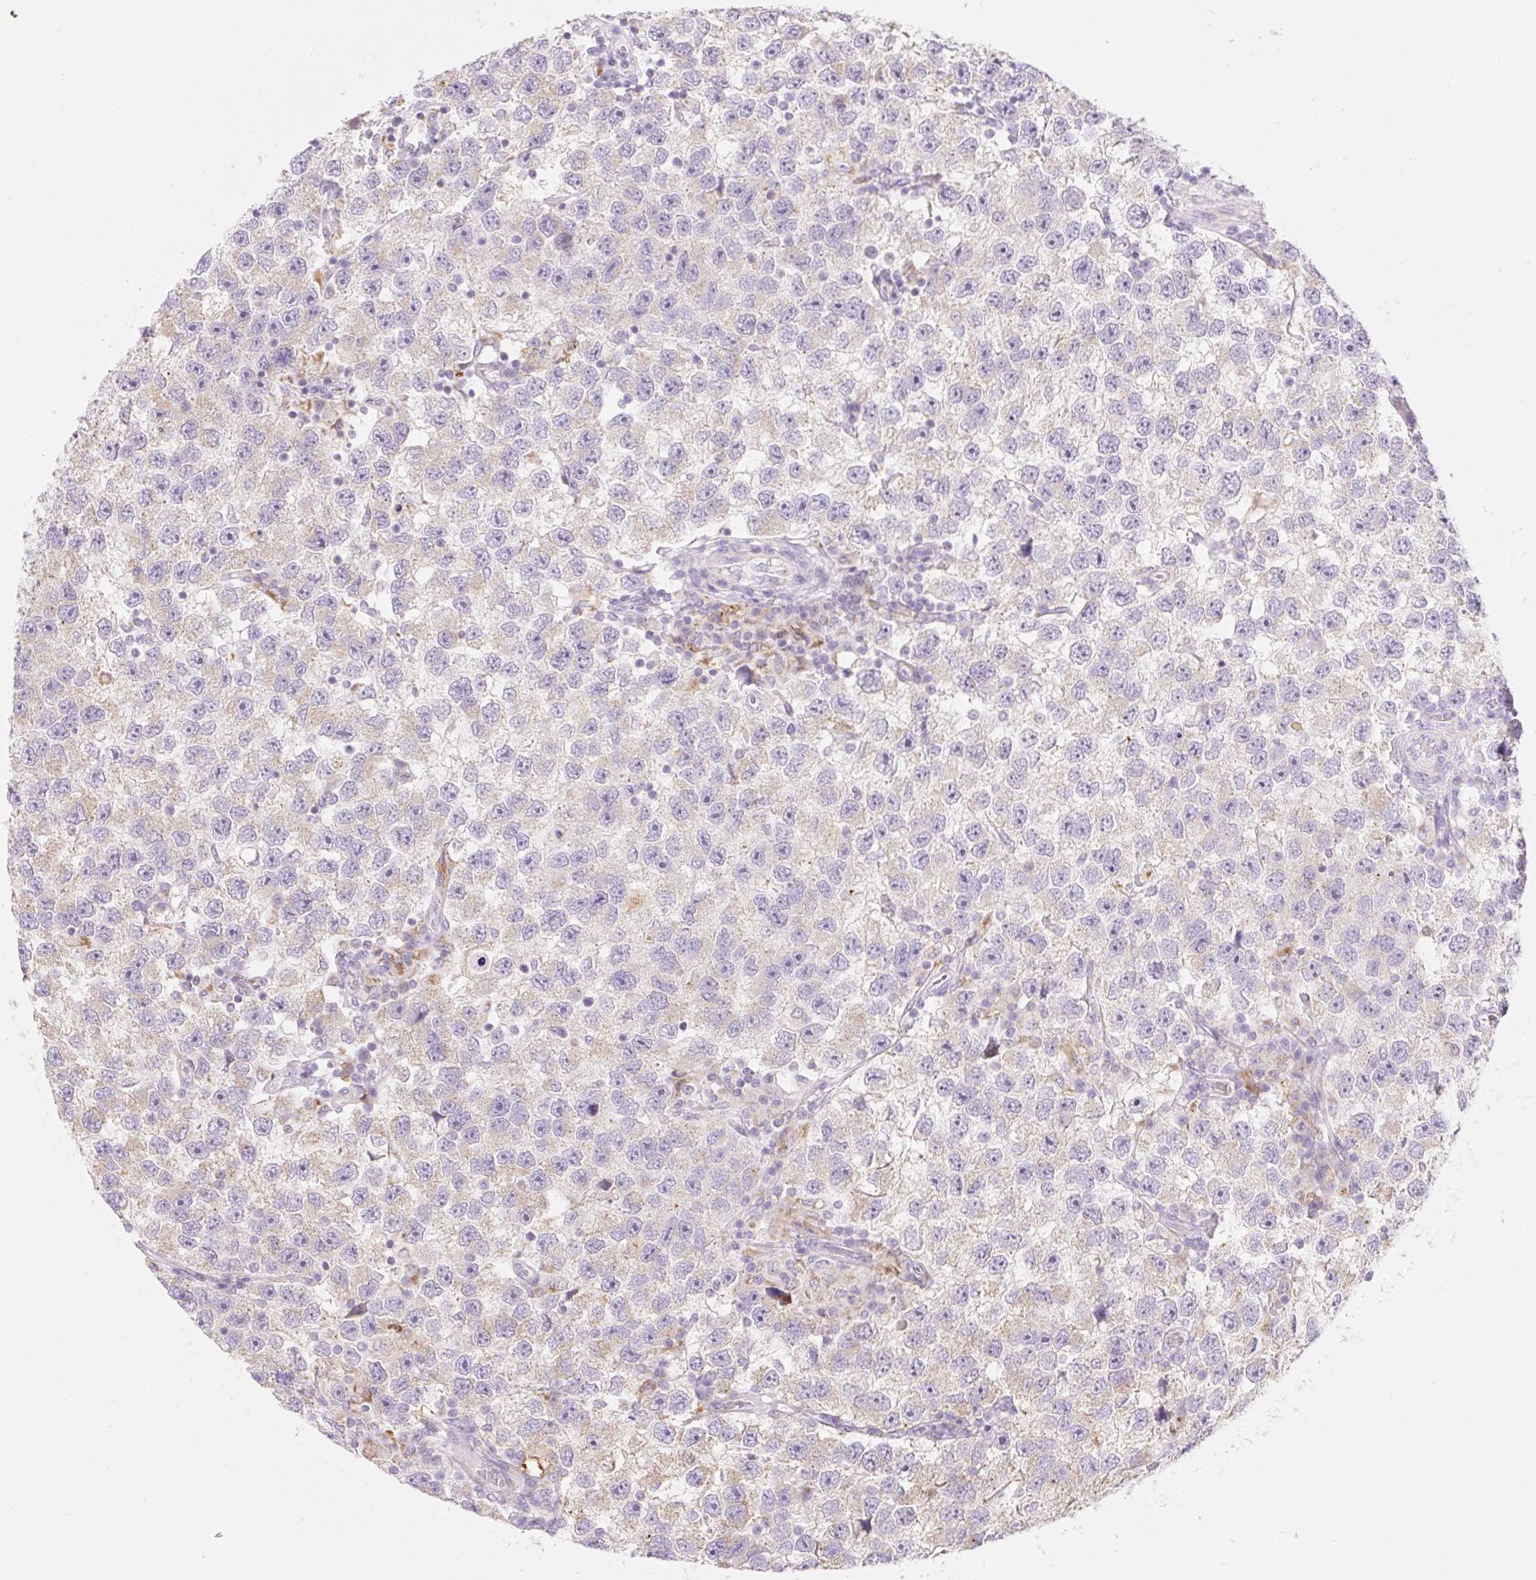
{"staining": {"intensity": "weak", "quantity": "25%-75%", "location": "cytoplasmic/membranous"}, "tissue": "testis cancer", "cell_type": "Tumor cells", "image_type": "cancer", "snomed": [{"axis": "morphology", "description": "Seminoma, NOS"}, {"axis": "topography", "description": "Testis"}], "caption": "Testis cancer (seminoma) stained for a protein demonstrates weak cytoplasmic/membranous positivity in tumor cells. (Brightfield microscopy of DAB IHC at high magnification).", "gene": "CLEC3A", "patient": {"sex": "male", "age": 26}}